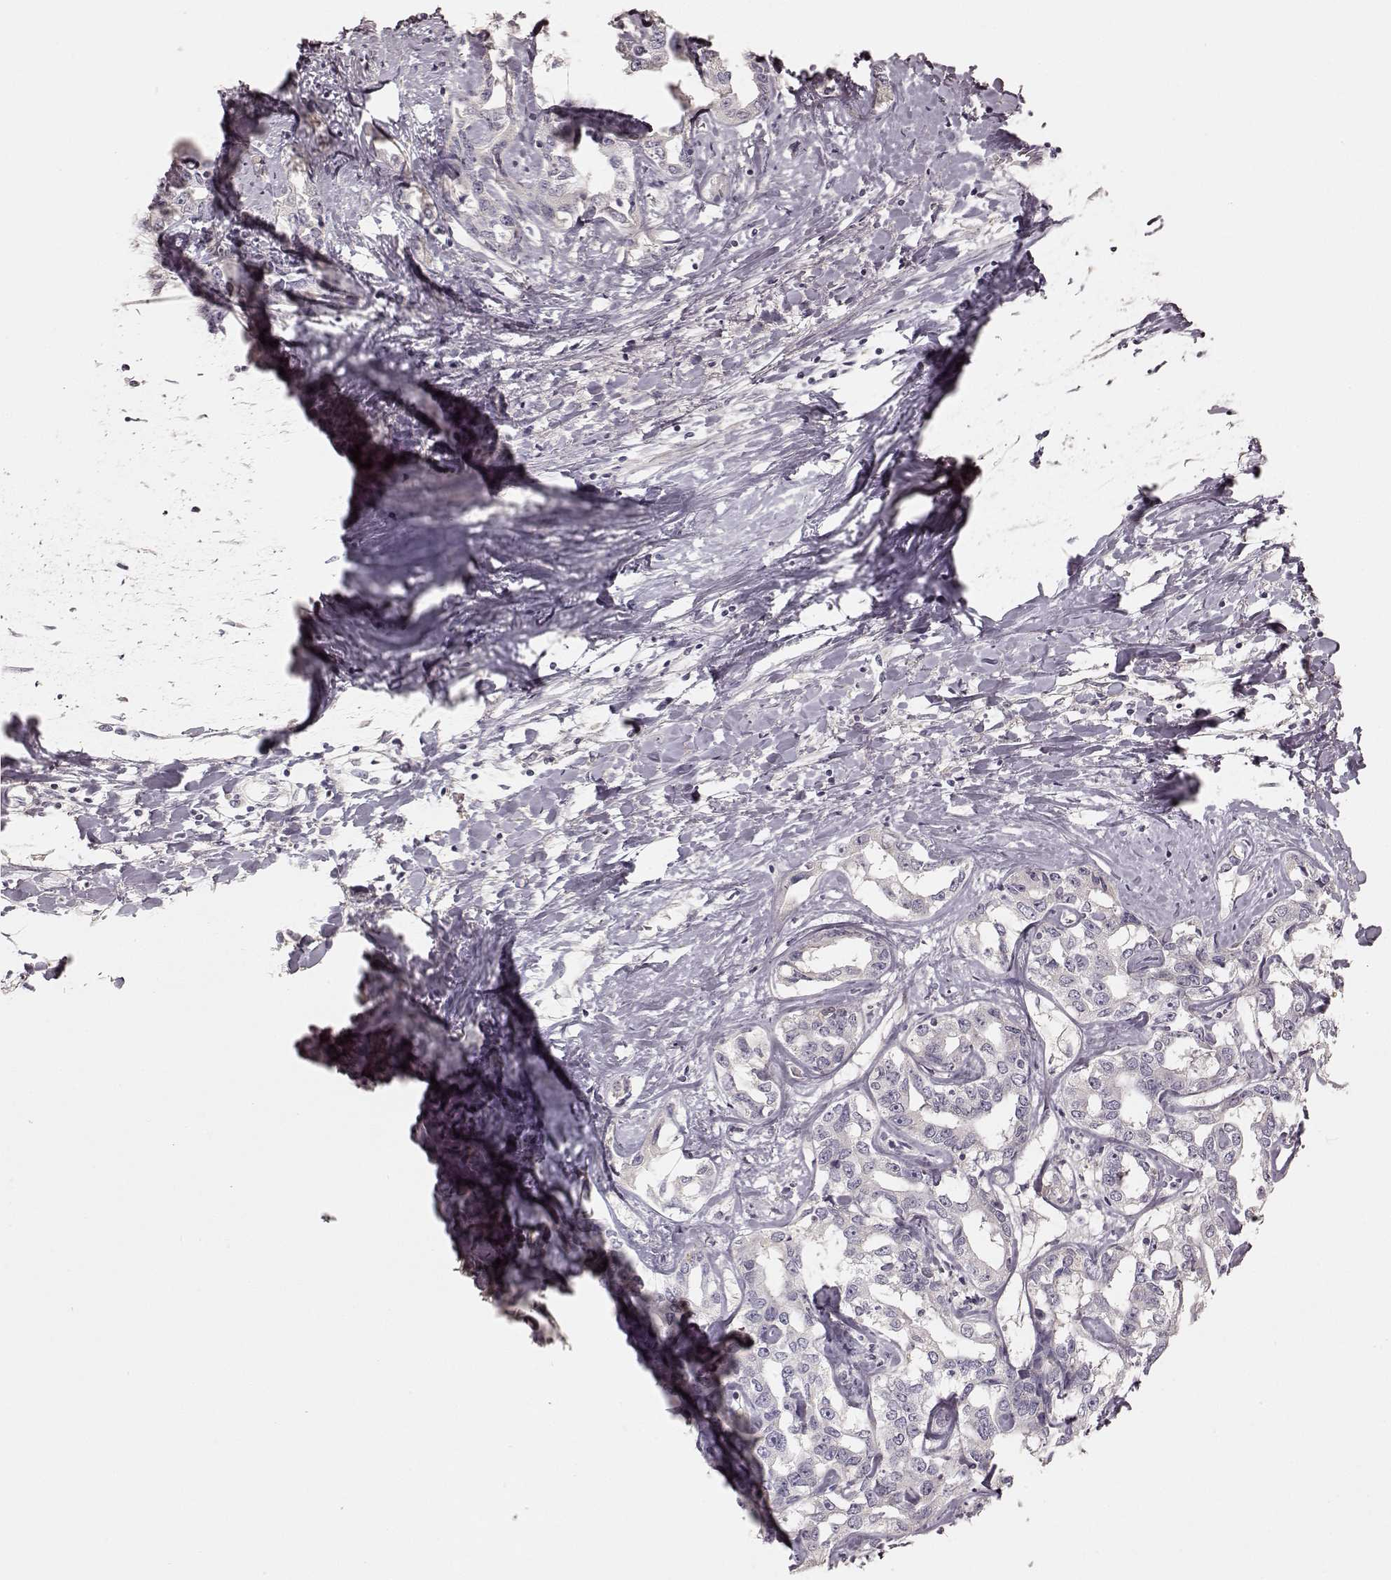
{"staining": {"intensity": "negative", "quantity": "none", "location": "none"}, "tissue": "liver cancer", "cell_type": "Tumor cells", "image_type": "cancer", "snomed": [{"axis": "morphology", "description": "Cholangiocarcinoma"}, {"axis": "topography", "description": "Liver"}], "caption": "Tumor cells show no significant positivity in liver cancer (cholangiocarcinoma).", "gene": "KCNJ9", "patient": {"sex": "male", "age": 59}}